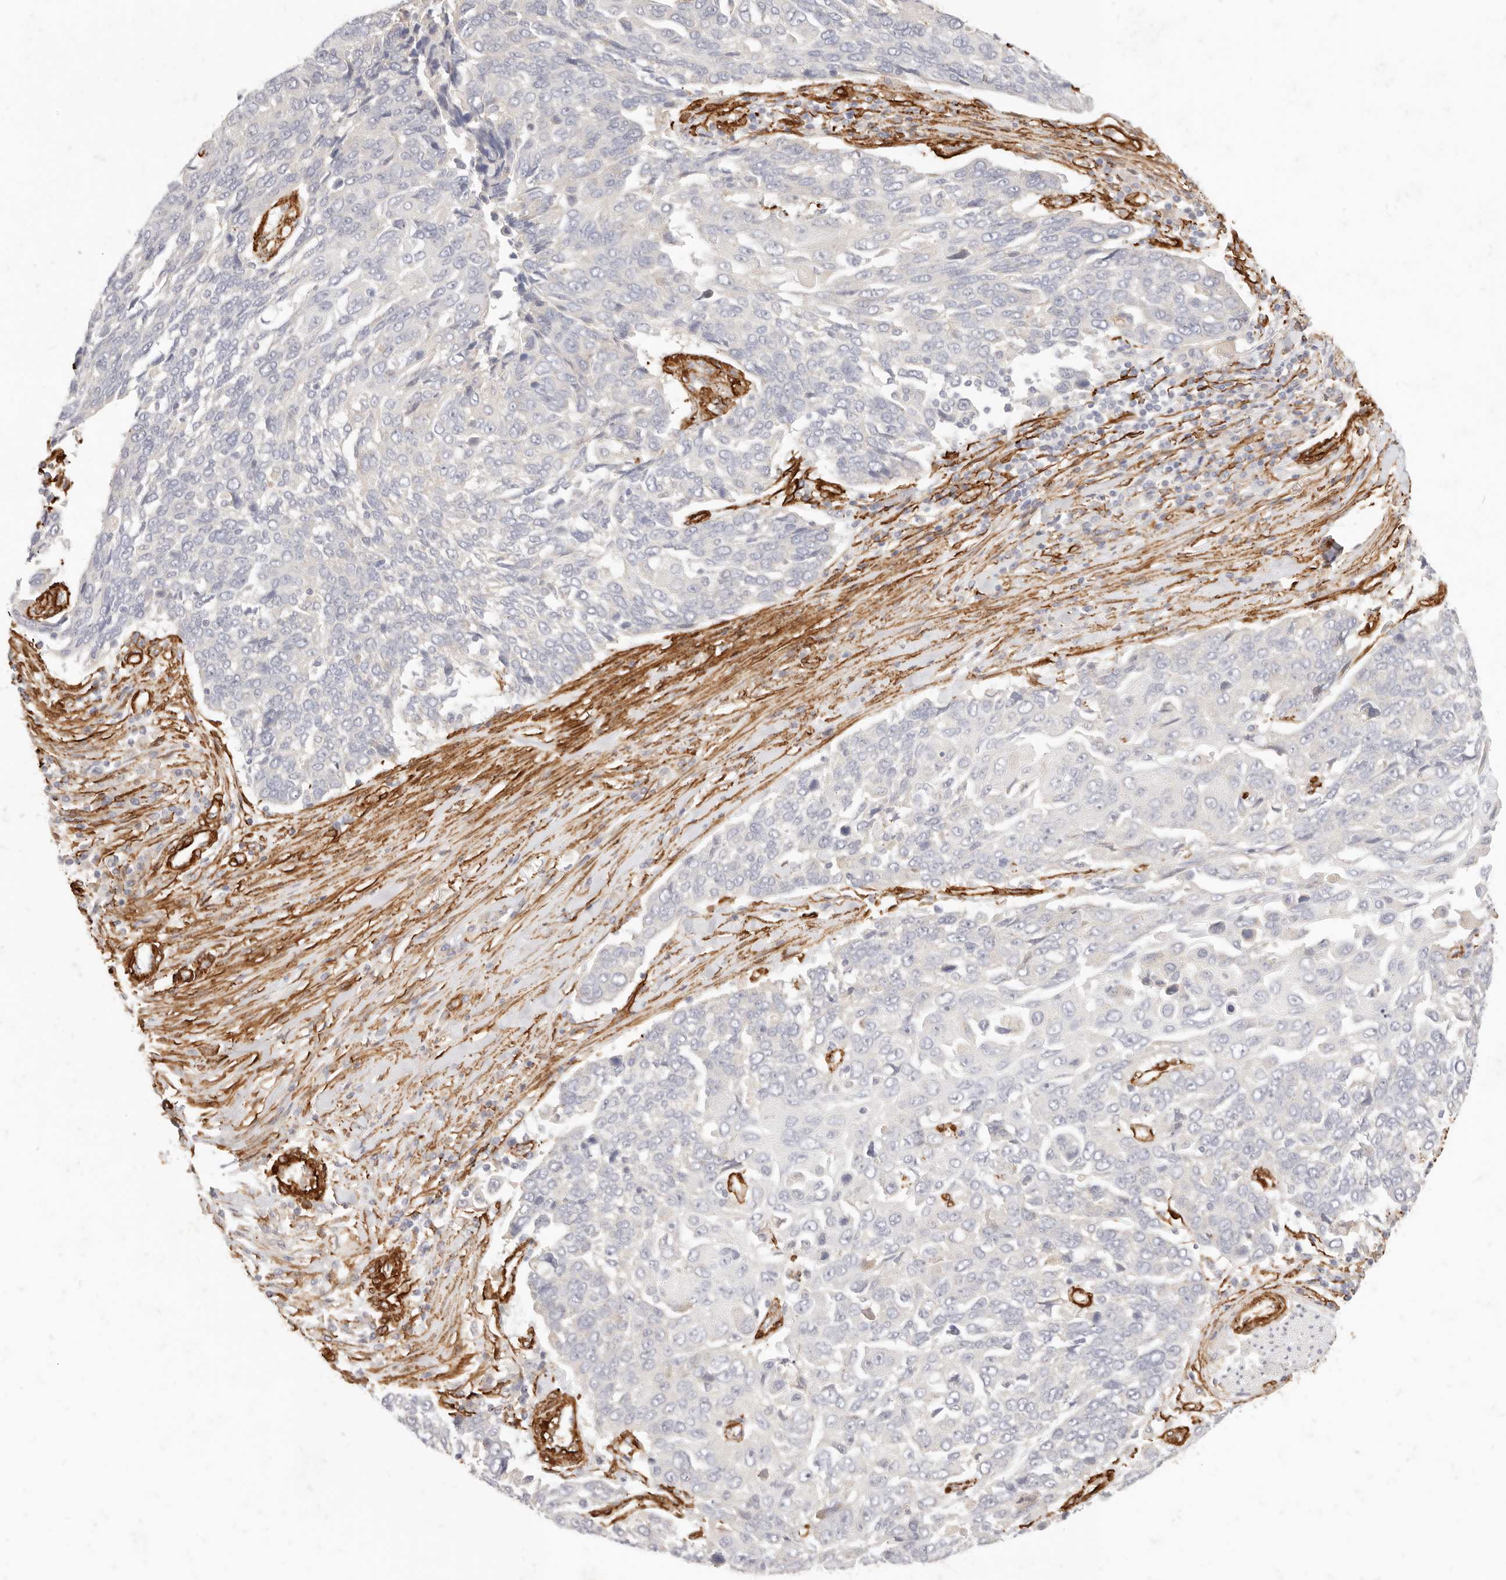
{"staining": {"intensity": "negative", "quantity": "none", "location": "none"}, "tissue": "lung cancer", "cell_type": "Tumor cells", "image_type": "cancer", "snomed": [{"axis": "morphology", "description": "Squamous cell carcinoma, NOS"}, {"axis": "topography", "description": "Lung"}], "caption": "Tumor cells show no significant protein positivity in lung squamous cell carcinoma.", "gene": "TMTC2", "patient": {"sex": "male", "age": 66}}